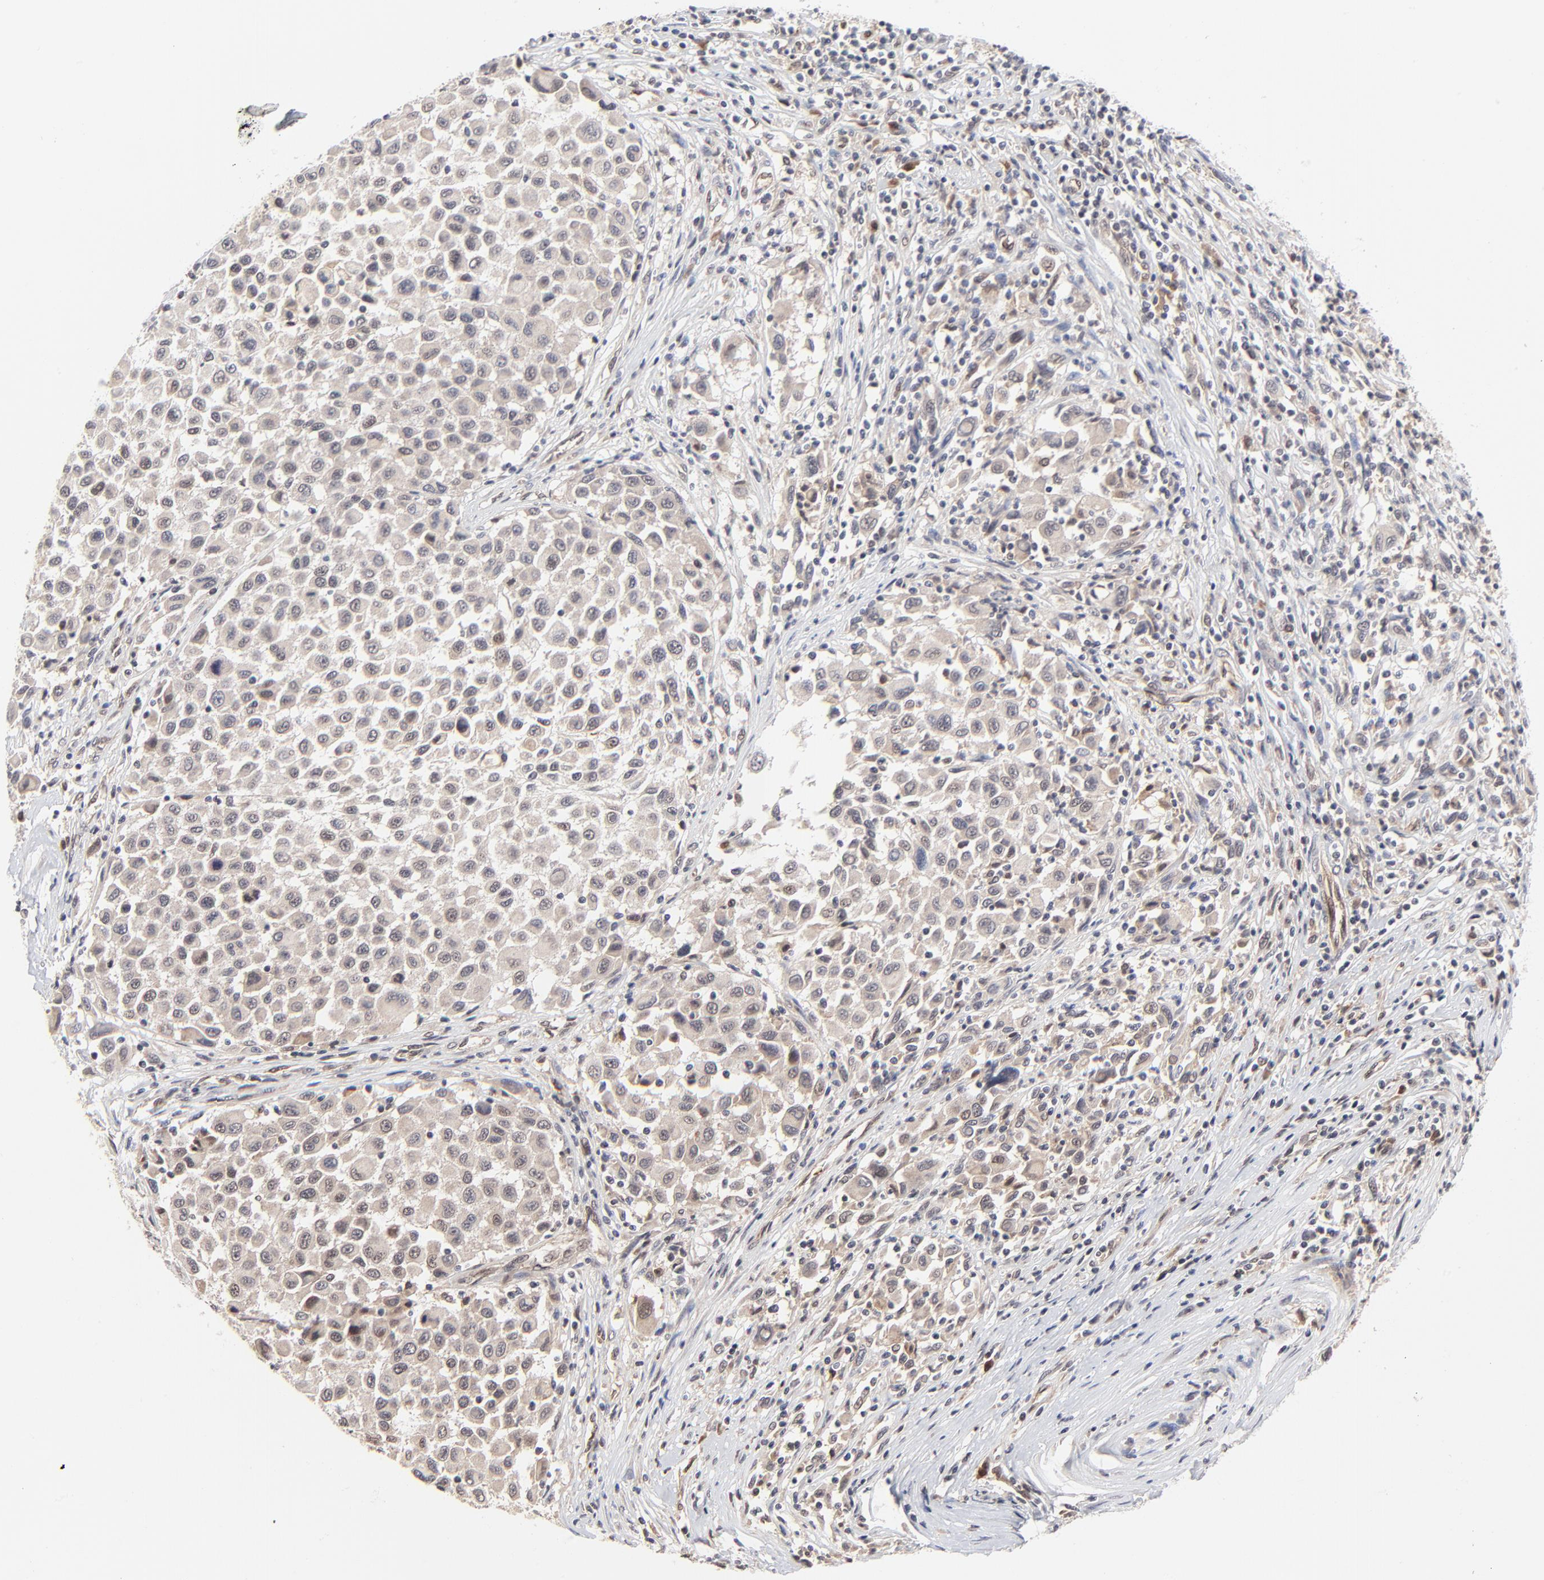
{"staining": {"intensity": "weak", "quantity": "25%-75%", "location": "cytoplasmic/membranous,nuclear"}, "tissue": "melanoma", "cell_type": "Tumor cells", "image_type": "cancer", "snomed": [{"axis": "morphology", "description": "Malignant melanoma, Metastatic site"}, {"axis": "topography", "description": "Lymph node"}], "caption": "Immunohistochemistry (IHC) photomicrograph of neoplastic tissue: human melanoma stained using immunohistochemistry shows low levels of weak protein expression localized specifically in the cytoplasmic/membranous and nuclear of tumor cells, appearing as a cytoplasmic/membranous and nuclear brown color.", "gene": "CASP10", "patient": {"sex": "male", "age": 61}}